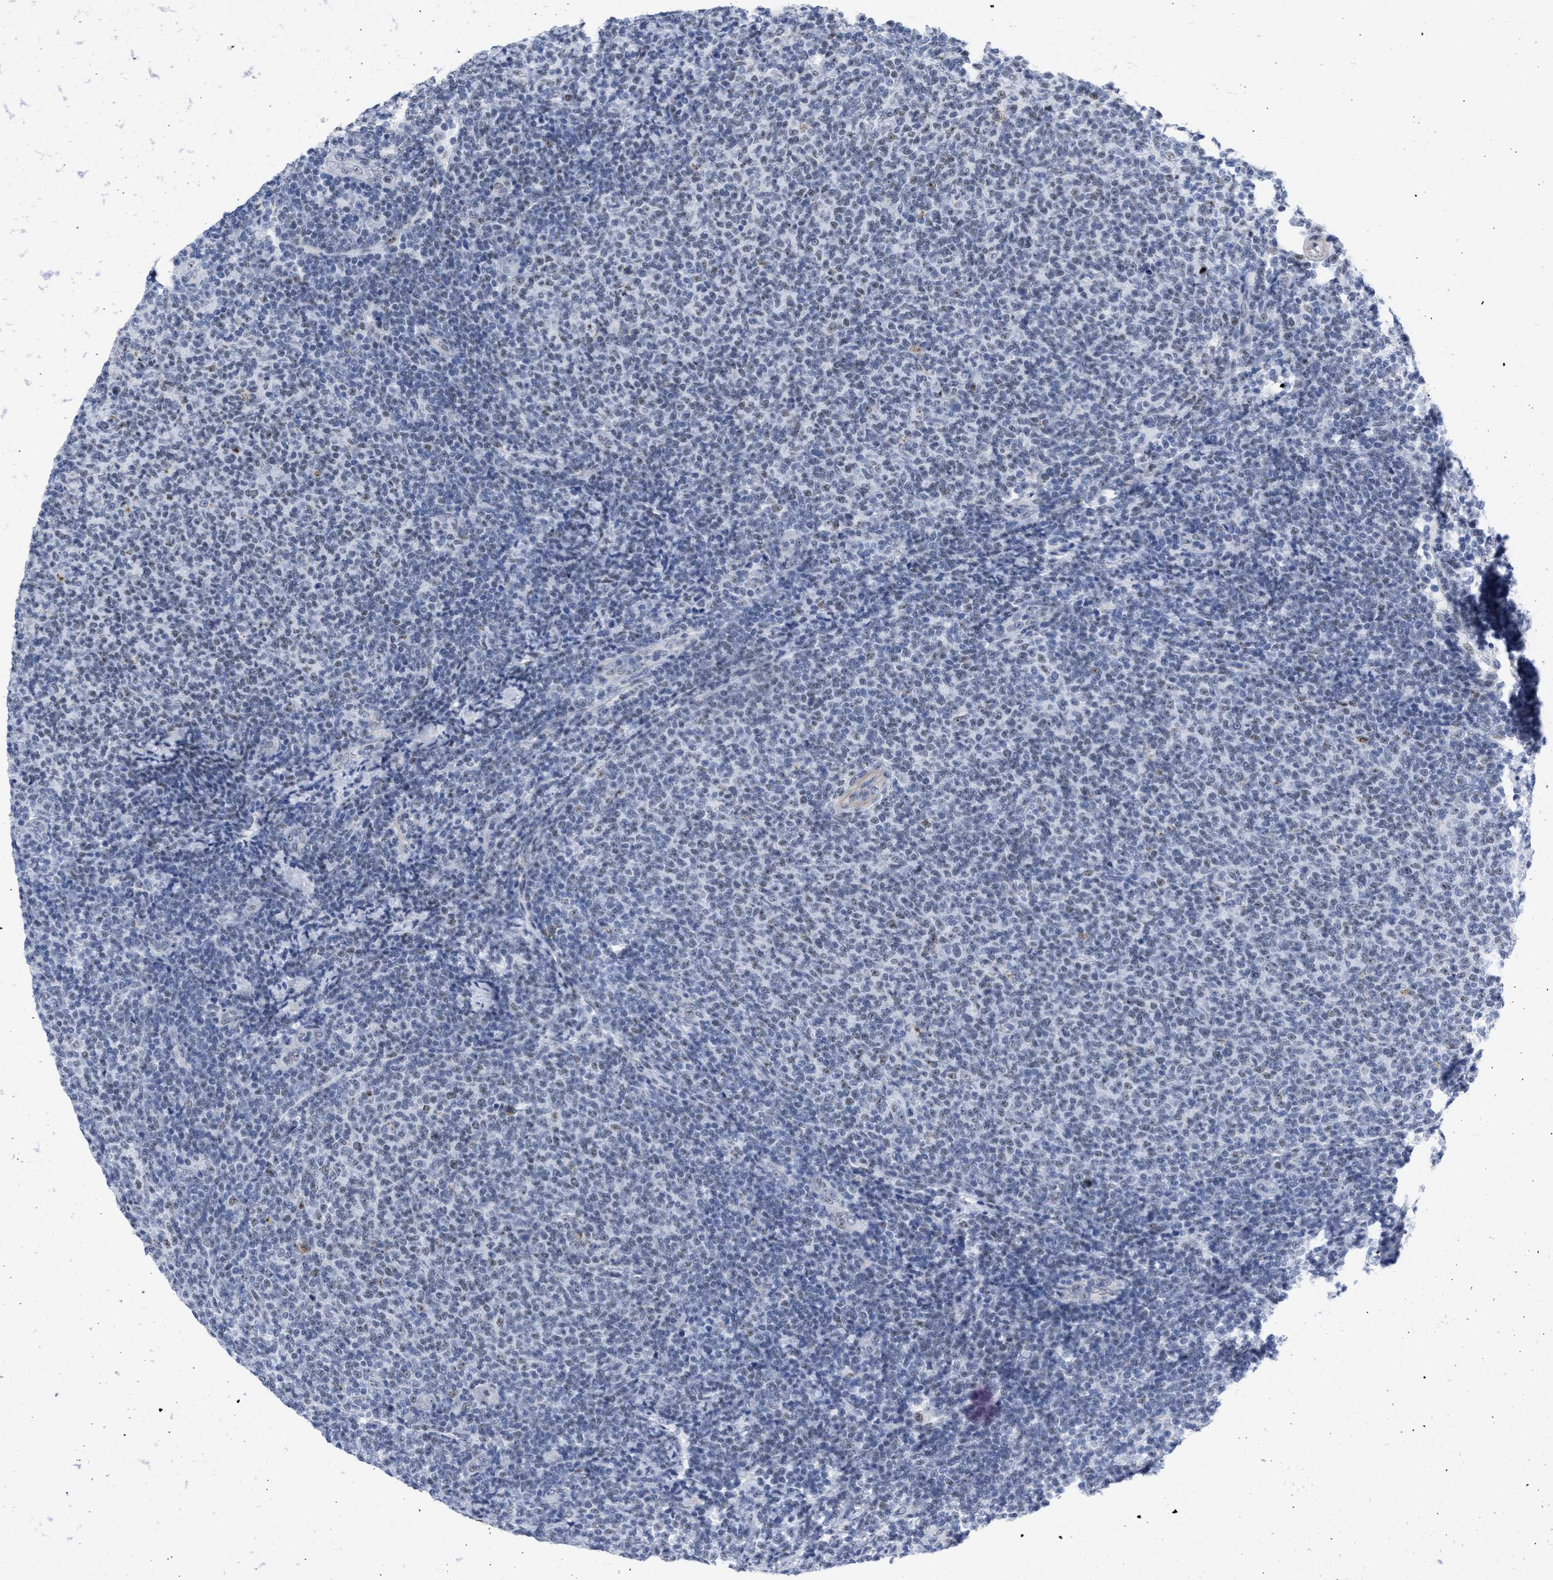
{"staining": {"intensity": "moderate", "quantity": "25%-75%", "location": "nuclear"}, "tissue": "lymphoma", "cell_type": "Tumor cells", "image_type": "cancer", "snomed": [{"axis": "morphology", "description": "Malignant lymphoma, non-Hodgkin's type, Low grade"}, {"axis": "topography", "description": "Lymph node"}], "caption": "Immunohistochemistry (IHC) micrograph of neoplastic tissue: human low-grade malignant lymphoma, non-Hodgkin's type stained using immunohistochemistry exhibits medium levels of moderate protein expression localized specifically in the nuclear of tumor cells, appearing as a nuclear brown color.", "gene": "DDX41", "patient": {"sex": "male", "age": 66}}